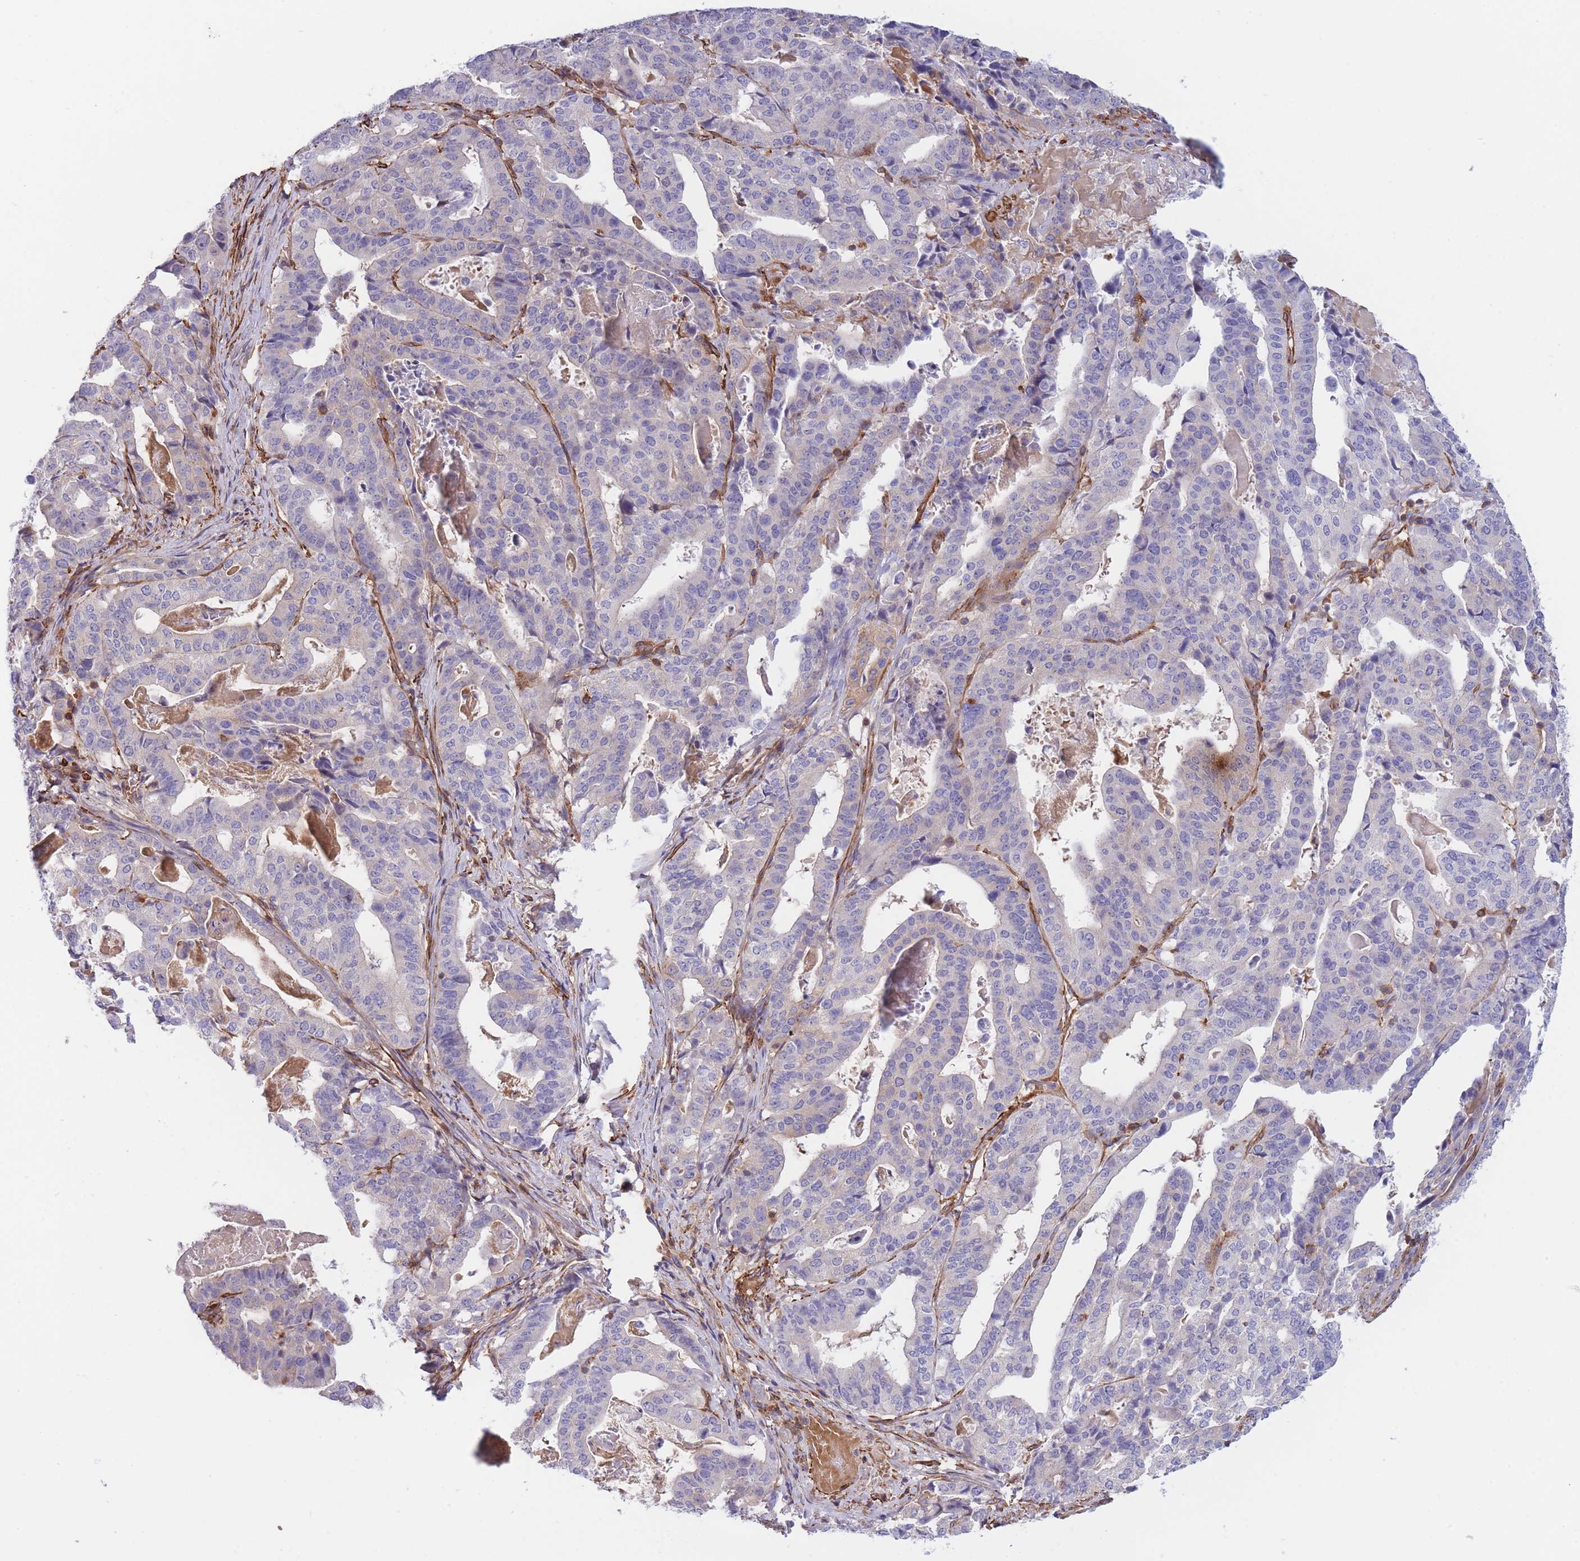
{"staining": {"intensity": "negative", "quantity": "none", "location": "none"}, "tissue": "stomach cancer", "cell_type": "Tumor cells", "image_type": "cancer", "snomed": [{"axis": "morphology", "description": "Adenocarcinoma, NOS"}, {"axis": "topography", "description": "Stomach"}], "caption": "This is an immunohistochemistry image of human stomach cancer. There is no positivity in tumor cells.", "gene": "CDC25B", "patient": {"sex": "male", "age": 48}}